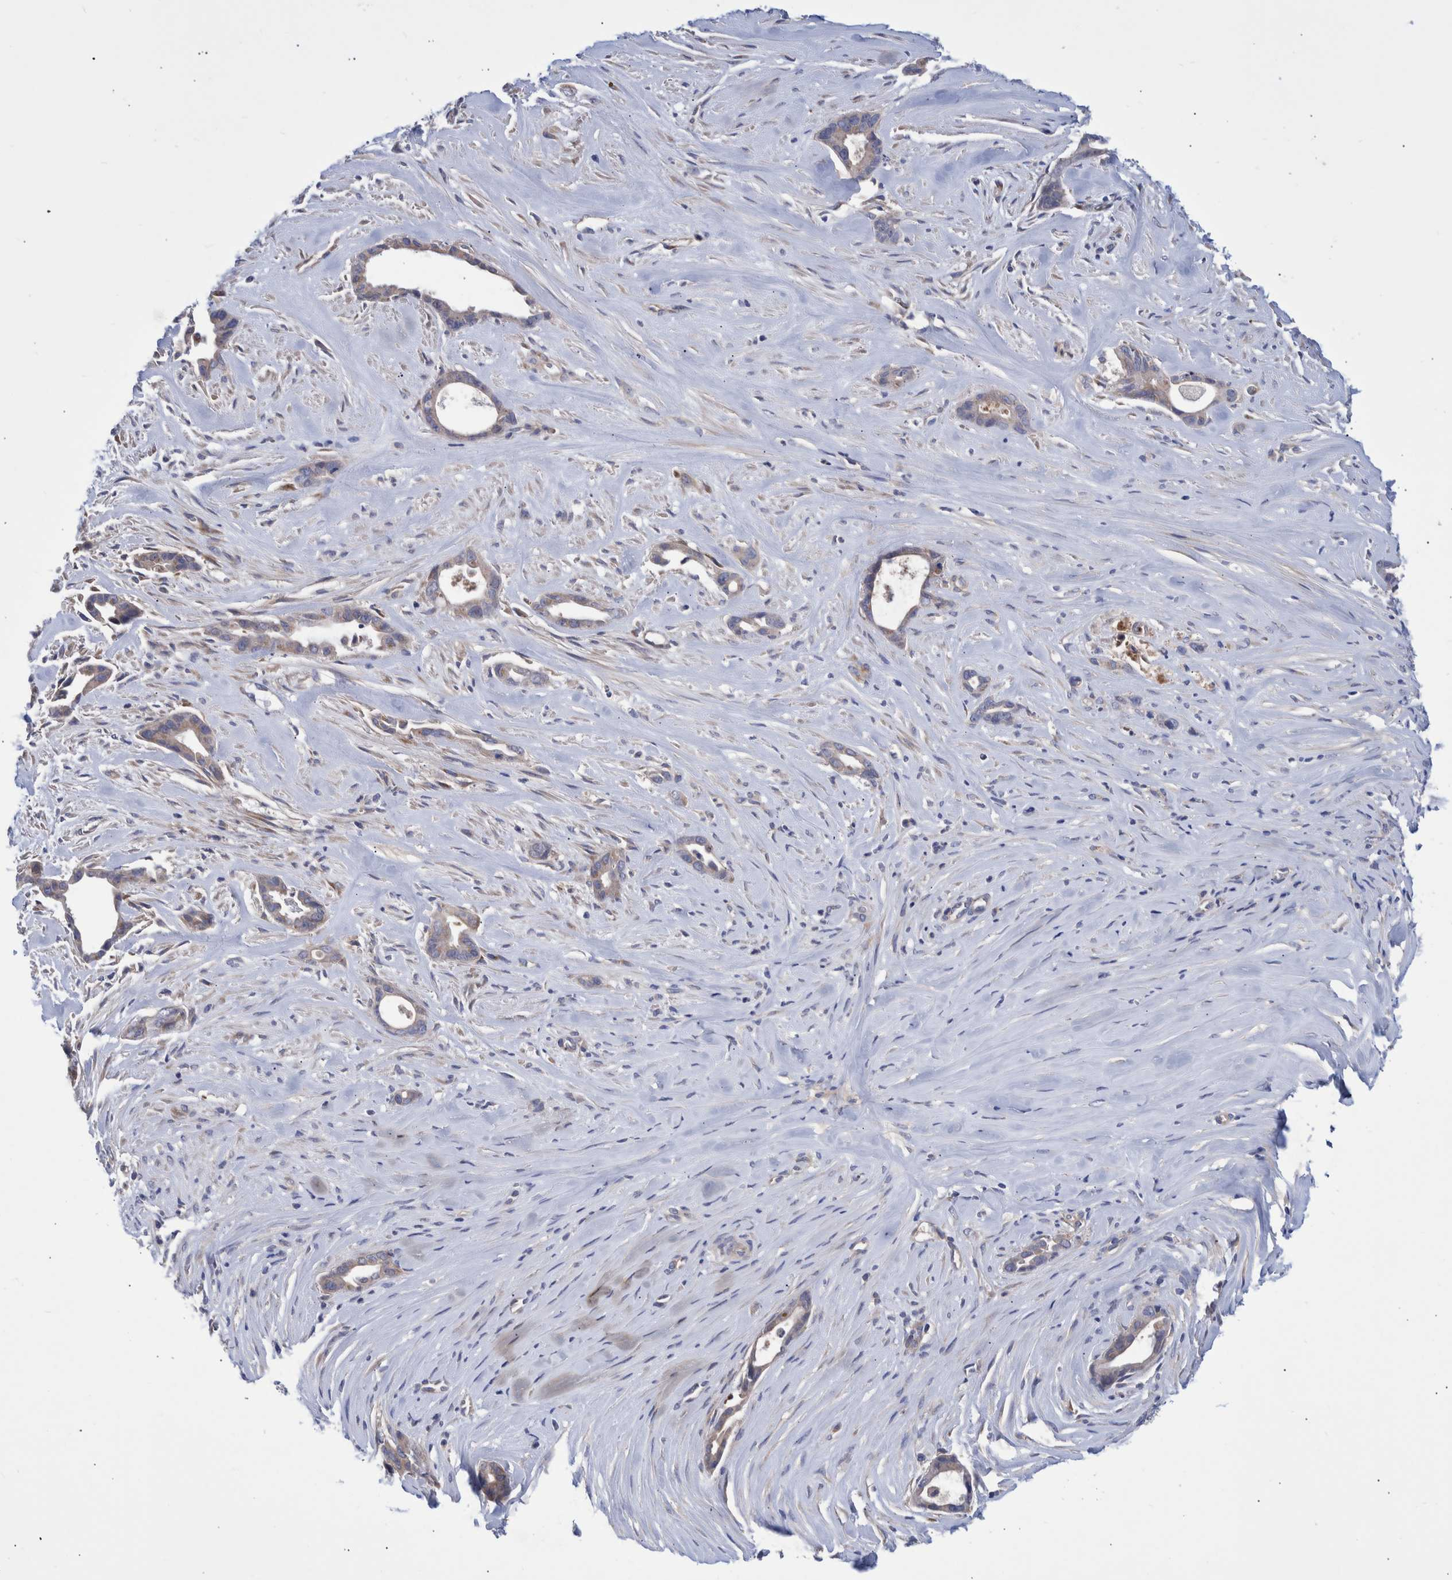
{"staining": {"intensity": "weak", "quantity": "25%-75%", "location": "cytoplasmic/membranous"}, "tissue": "liver cancer", "cell_type": "Tumor cells", "image_type": "cancer", "snomed": [{"axis": "morphology", "description": "Cholangiocarcinoma"}, {"axis": "topography", "description": "Liver"}], "caption": "A photomicrograph showing weak cytoplasmic/membranous positivity in about 25%-75% of tumor cells in liver cancer, as visualized by brown immunohistochemical staining.", "gene": "DLL4", "patient": {"sex": "female", "age": 55}}